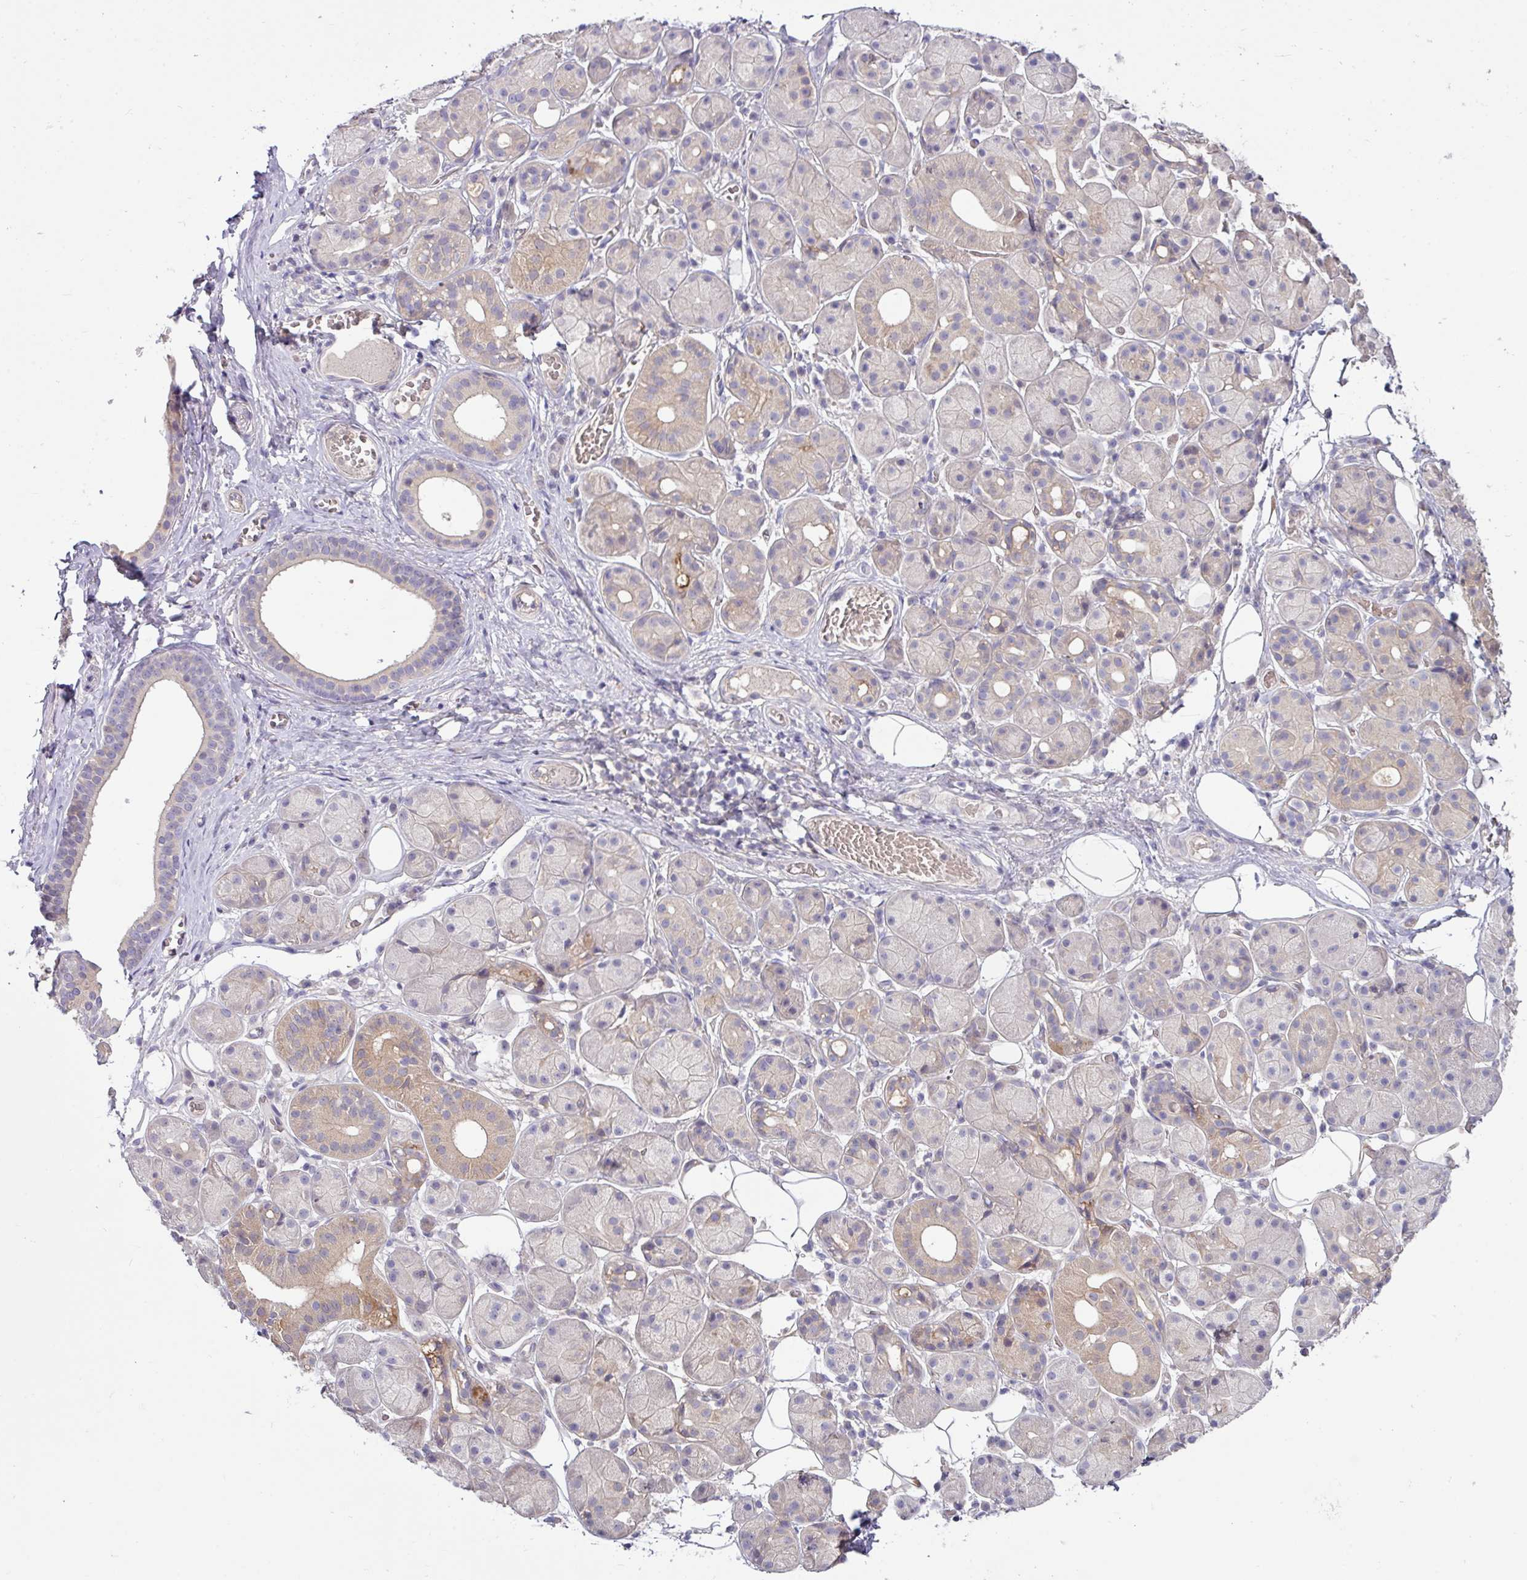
{"staining": {"intensity": "moderate", "quantity": "<25%", "location": "cytoplasmic/membranous"}, "tissue": "salivary gland", "cell_type": "Glandular cells", "image_type": "normal", "snomed": [{"axis": "morphology", "description": "Squamous cell carcinoma, NOS"}, {"axis": "topography", "description": "Skin"}, {"axis": "topography", "description": "Head-Neck"}], "caption": "DAB (3,3'-diaminobenzidine) immunohistochemical staining of unremarkable human salivary gland exhibits moderate cytoplasmic/membranous protein staining in approximately <25% of glandular cells. Nuclei are stained in blue.", "gene": "SLAMF6", "patient": {"sex": "male", "age": 80}}